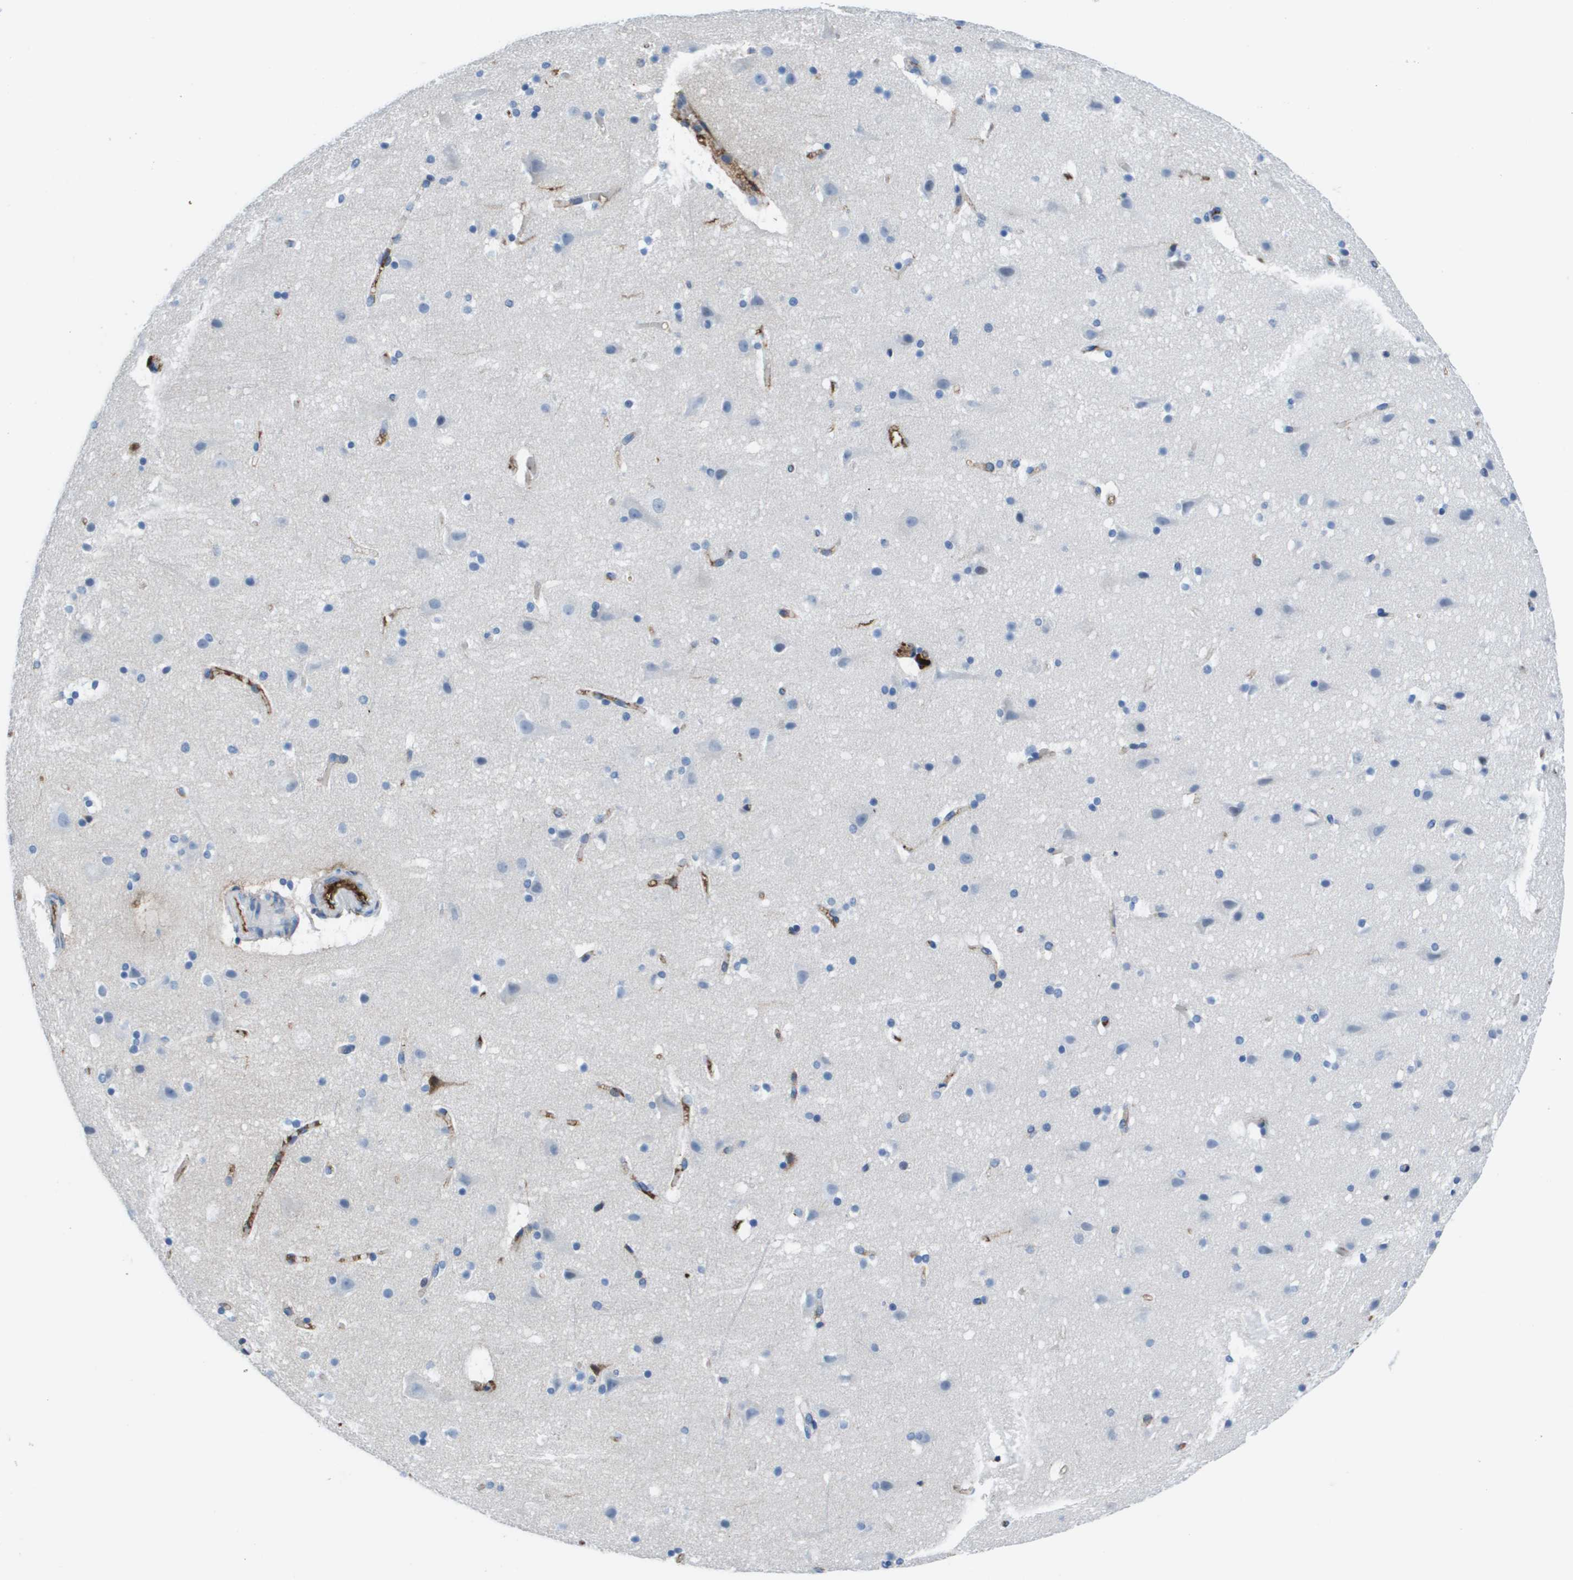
{"staining": {"intensity": "moderate", "quantity": ">75%", "location": "cytoplasmic/membranous"}, "tissue": "cerebral cortex", "cell_type": "Endothelial cells", "image_type": "normal", "snomed": [{"axis": "morphology", "description": "Normal tissue, NOS"}, {"axis": "topography", "description": "Cerebral cortex"}], "caption": "Moderate cytoplasmic/membranous staining for a protein is seen in approximately >75% of endothelial cells of benign cerebral cortex using IHC.", "gene": "VTN", "patient": {"sex": "male", "age": 45}}